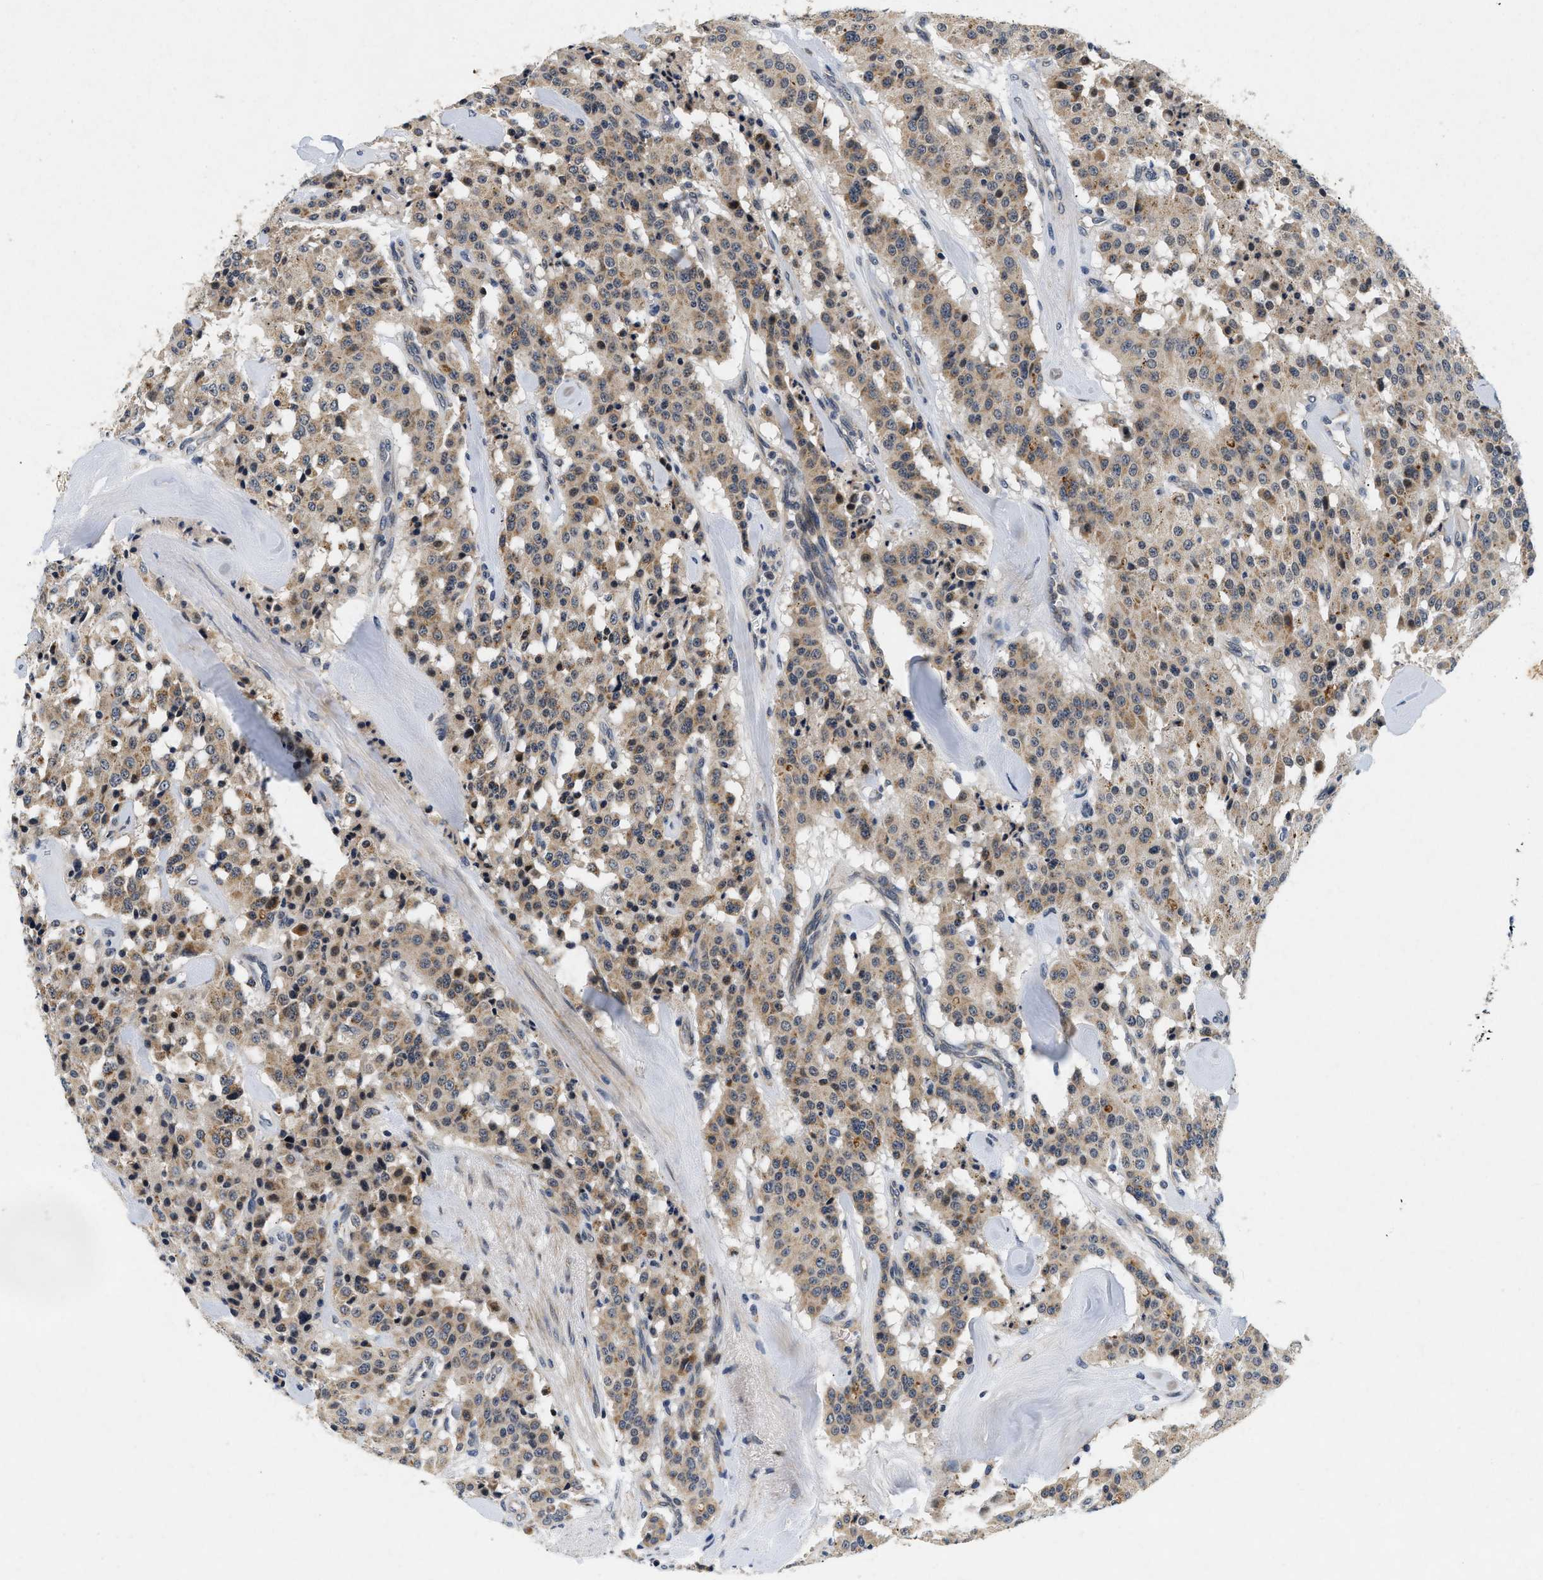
{"staining": {"intensity": "moderate", "quantity": ">75%", "location": "cytoplasmic/membranous"}, "tissue": "carcinoid", "cell_type": "Tumor cells", "image_type": "cancer", "snomed": [{"axis": "morphology", "description": "Carcinoid, malignant, NOS"}, {"axis": "topography", "description": "Lung"}], "caption": "High-power microscopy captured an IHC histopathology image of carcinoid (malignant), revealing moderate cytoplasmic/membranous positivity in approximately >75% of tumor cells.", "gene": "PDP1", "patient": {"sex": "male", "age": 30}}